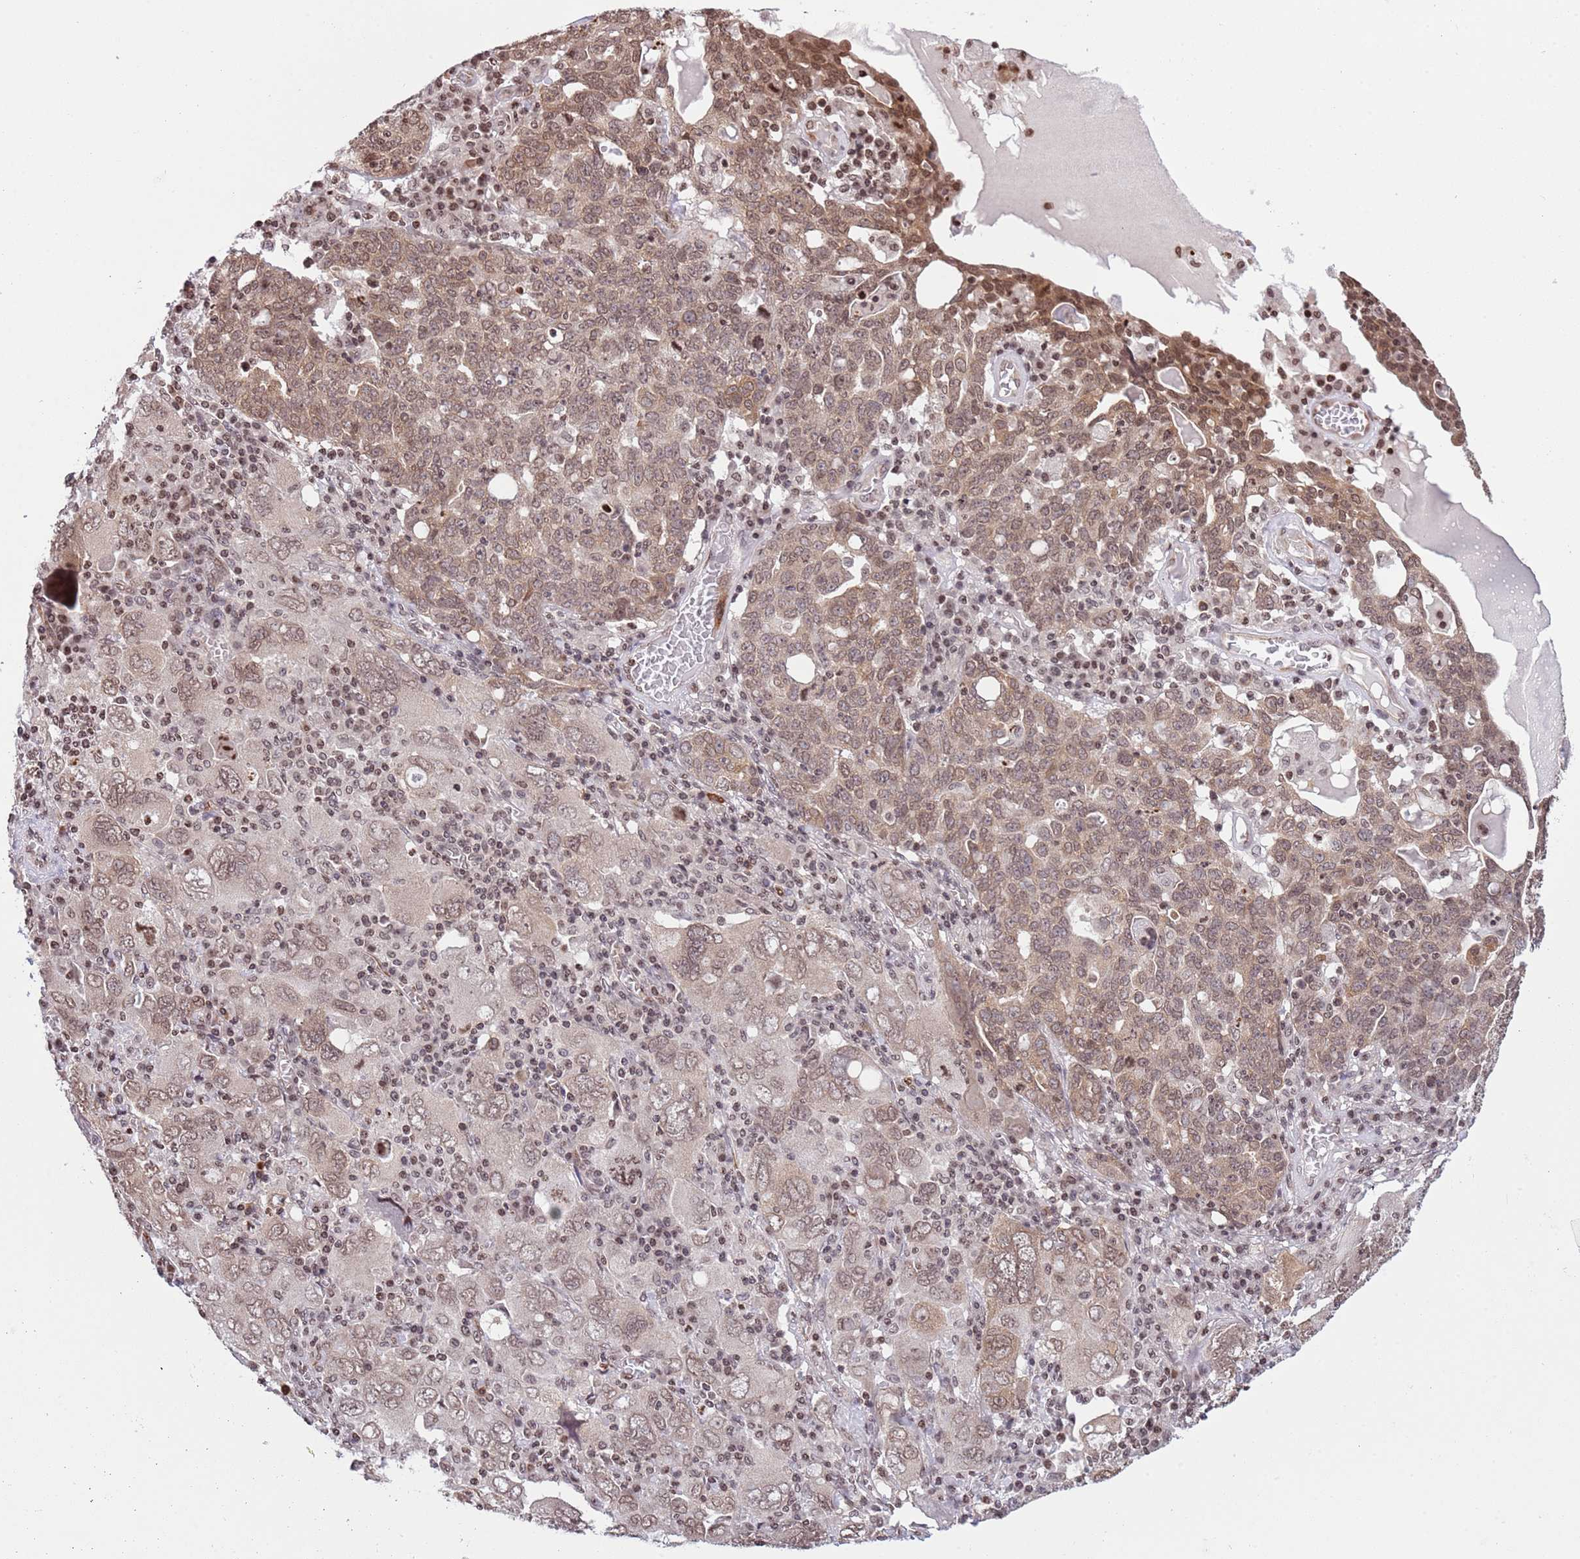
{"staining": {"intensity": "moderate", "quantity": ">75%", "location": "cytoplasmic/membranous,nuclear"}, "tissue": "ovarian cancer", "cell_type": "Tumor cells", "image_type": "cancer", "snomed": [{"axis": "morphology", "description": "Carcinoma, endometroid"}, {"axis": "topography", "description": "Ovary"}], "caption": "A high-resolution image shows immunohistochemistry staining of endometroid carcinoma (ovarian), which demonstrates moderate cytoplasmic/membranous and nuclear positivity in approximately >75% of tumor cells.", "gene": "NRIP1", "patient": {"sex": "female", "age": 62}}